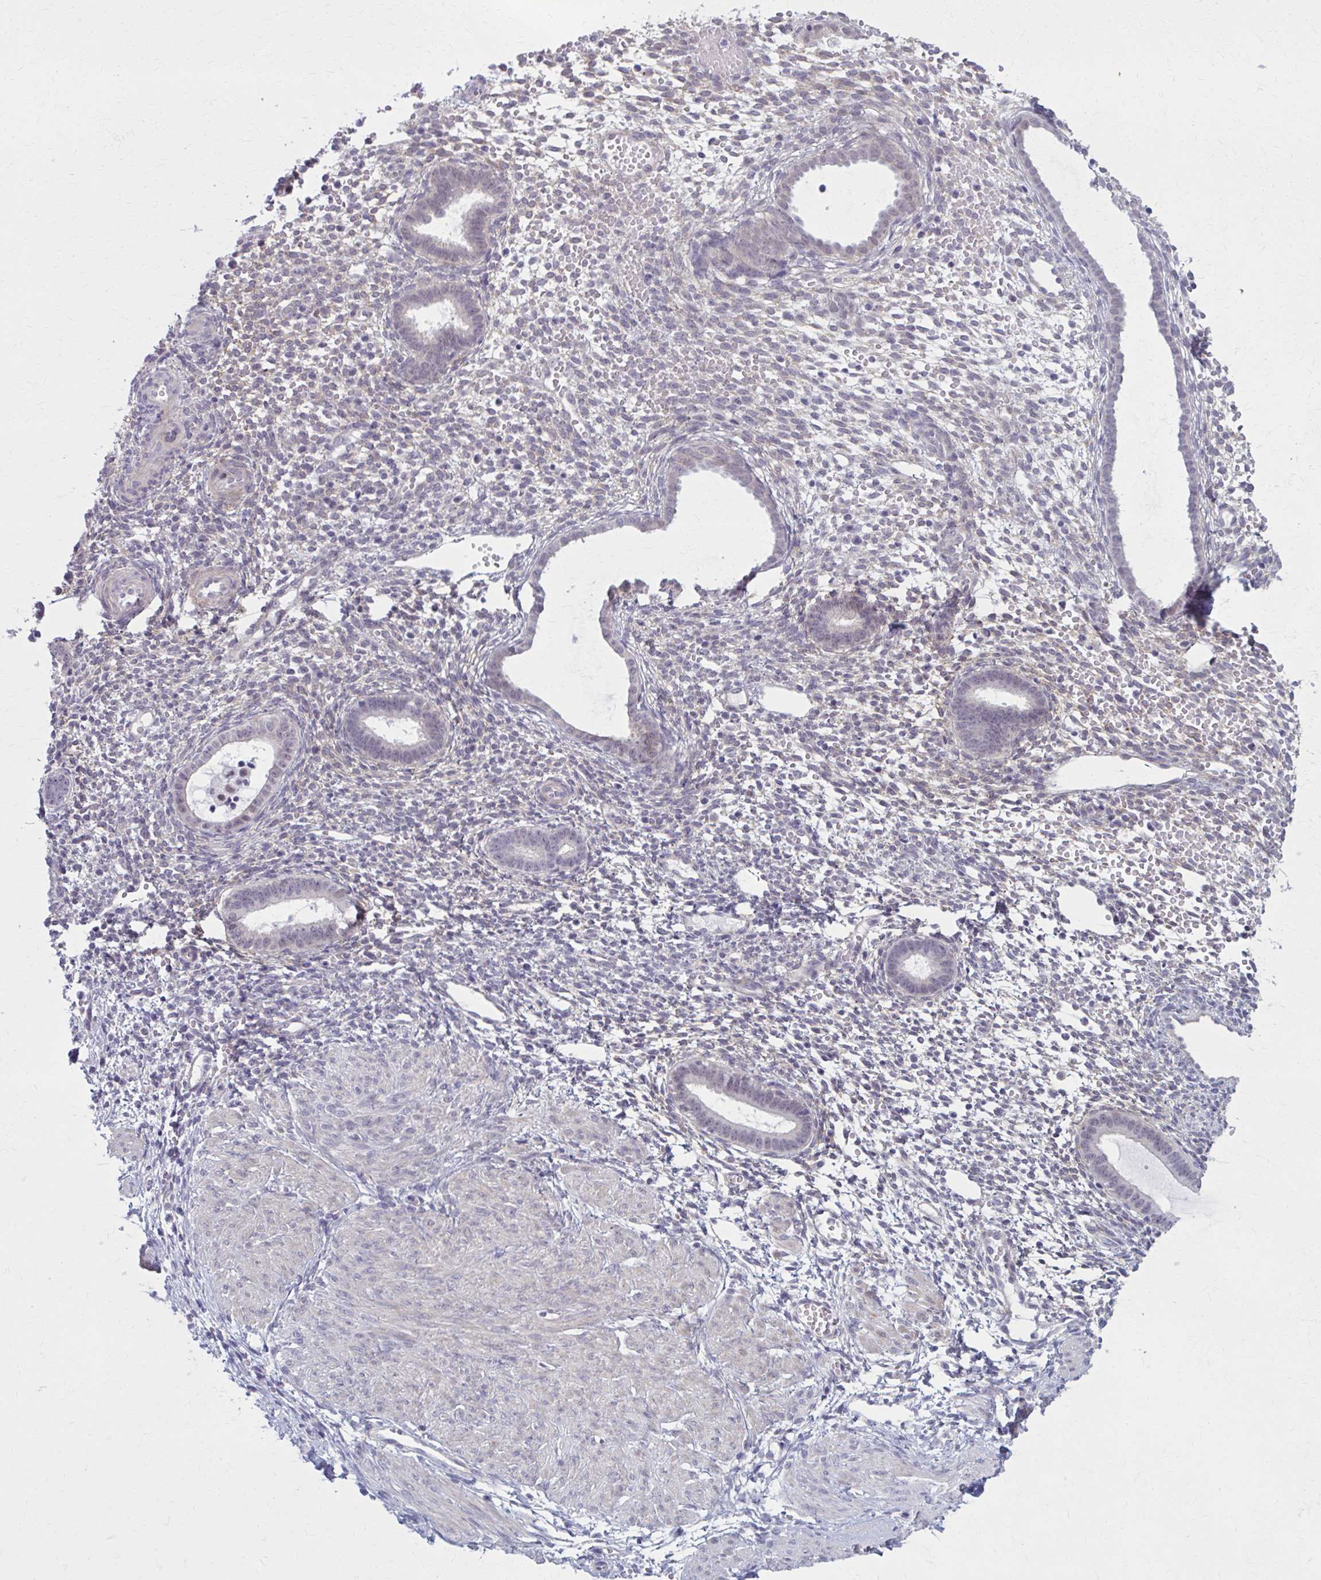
{"staining": {"intensity": "negative", "quantity": "none", "location": "none"}, "tissue": "endometrium", "cell_type": "Cells in endometrial stroma", "image_type": "normal", "snomed": [{"axis": "morphology", "description": "Normal tissue, NOS"}, {"axis": "topography", "description": "Endometrium"}], "caption": "An immunohistochemistry (IHC) micrograph of normal endometrium is shown. There is no staining in cells in endometrial stroma of endometrium. The staining was performed using DAB (3,3'-diaminobenzidine) to visualize the protein expression in brown, while the nuclei were stained in blue with hematoxylin (Magnification: 20x).", "gene": "NUMBL", "patient": {"sex": "female", "age": 36}}